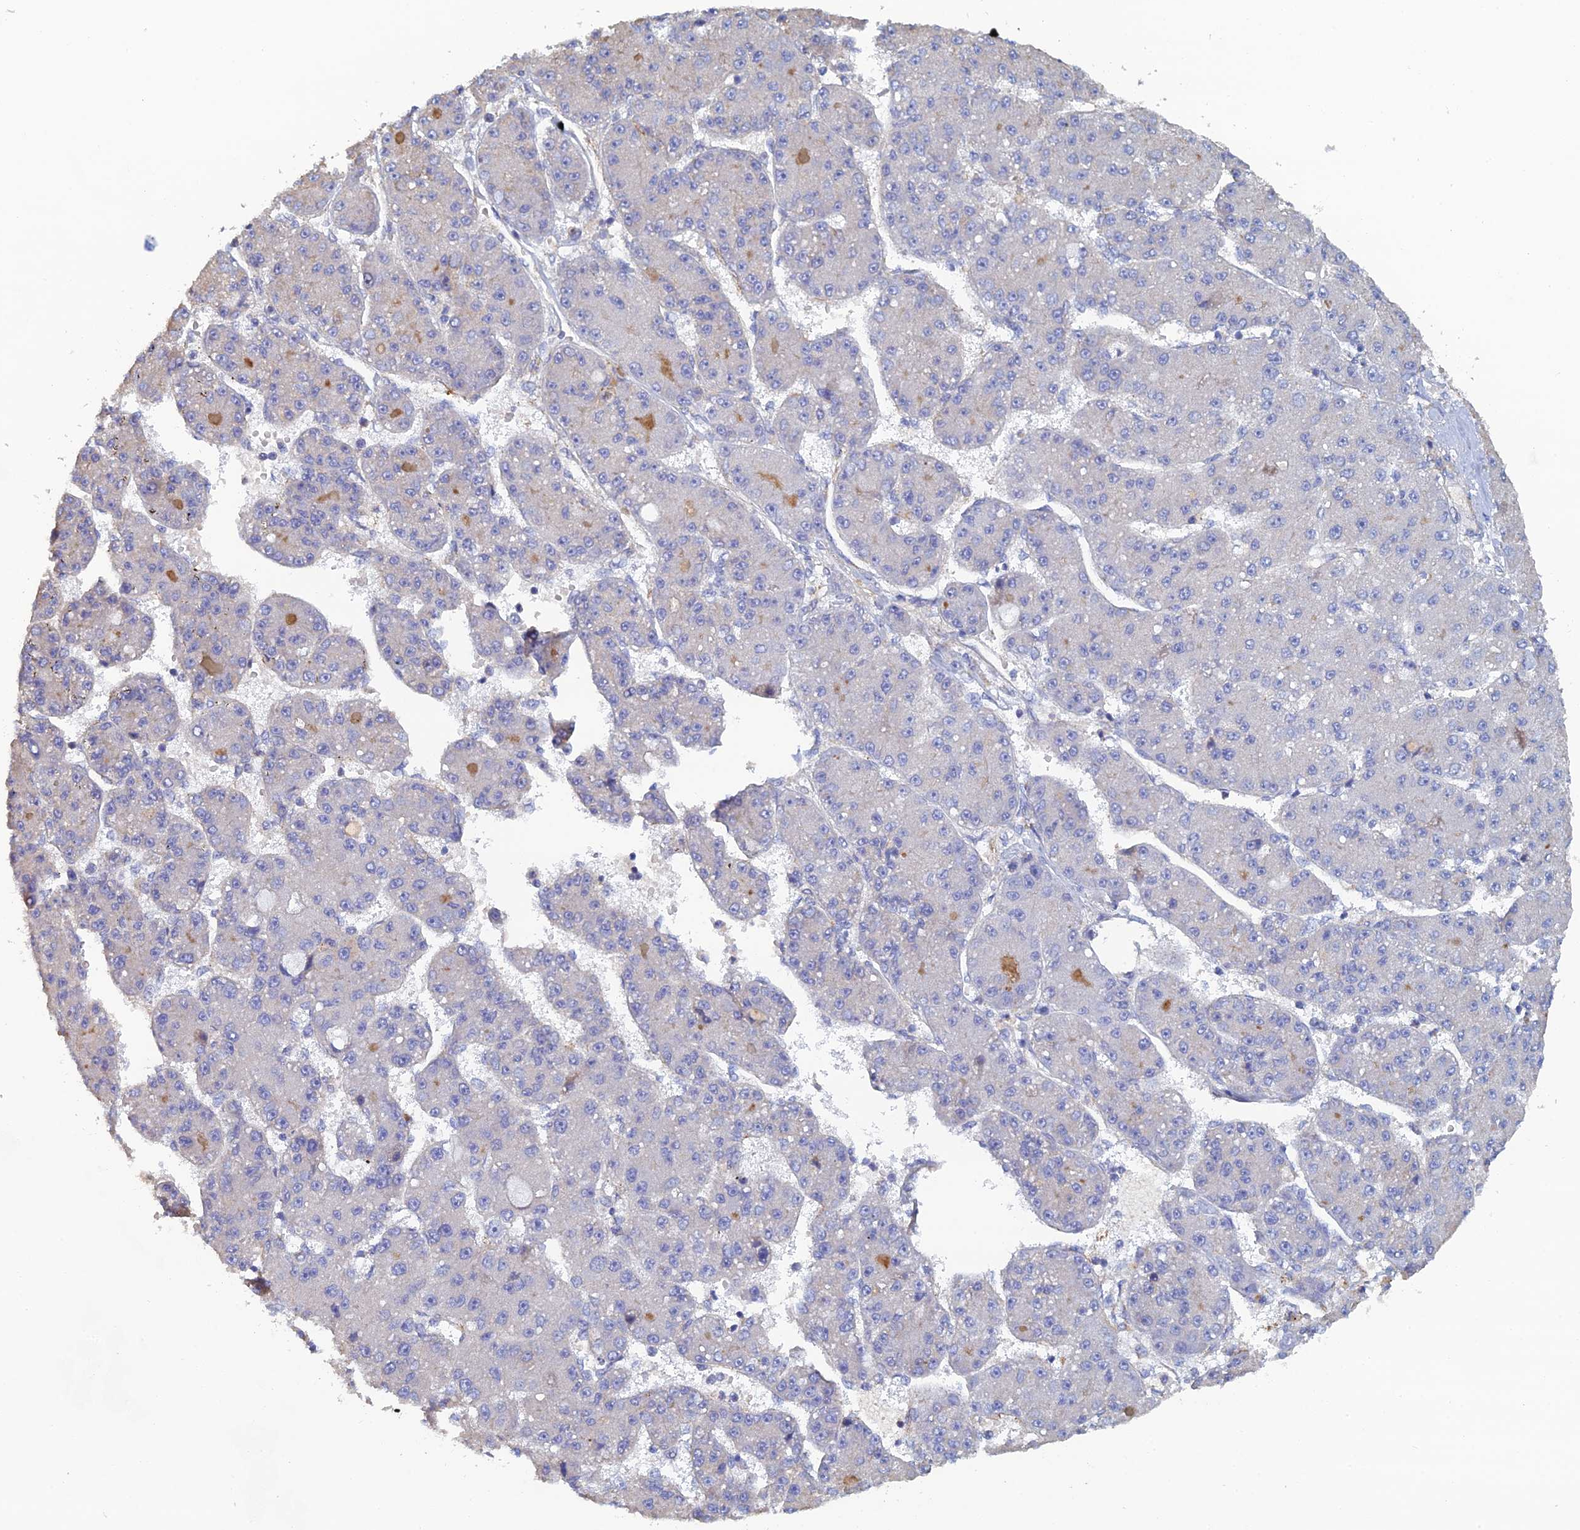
{"staining": {"intensity": "negative", "quantity": "none", "location": "none"}, "tissue": "liver cancer", "cell_type": "Tumor cells", "image_type": "cancer", "snomed": [{"axis": "morphology", "description": "Carcinoma, Hepatocellular, NOS"}, {"axis": "topography", "description": "Liver"}], "caption": "This image is of liver hepatocellular carcinoma stained with immunohistochemistry to label a protein in brown with the nuclei are counter-stained blue. There is no staining in tumor cells. Nuclei are stained in blue.", "gene": "PCDHA5", "patient": {"sex": "male", "age": 67}}